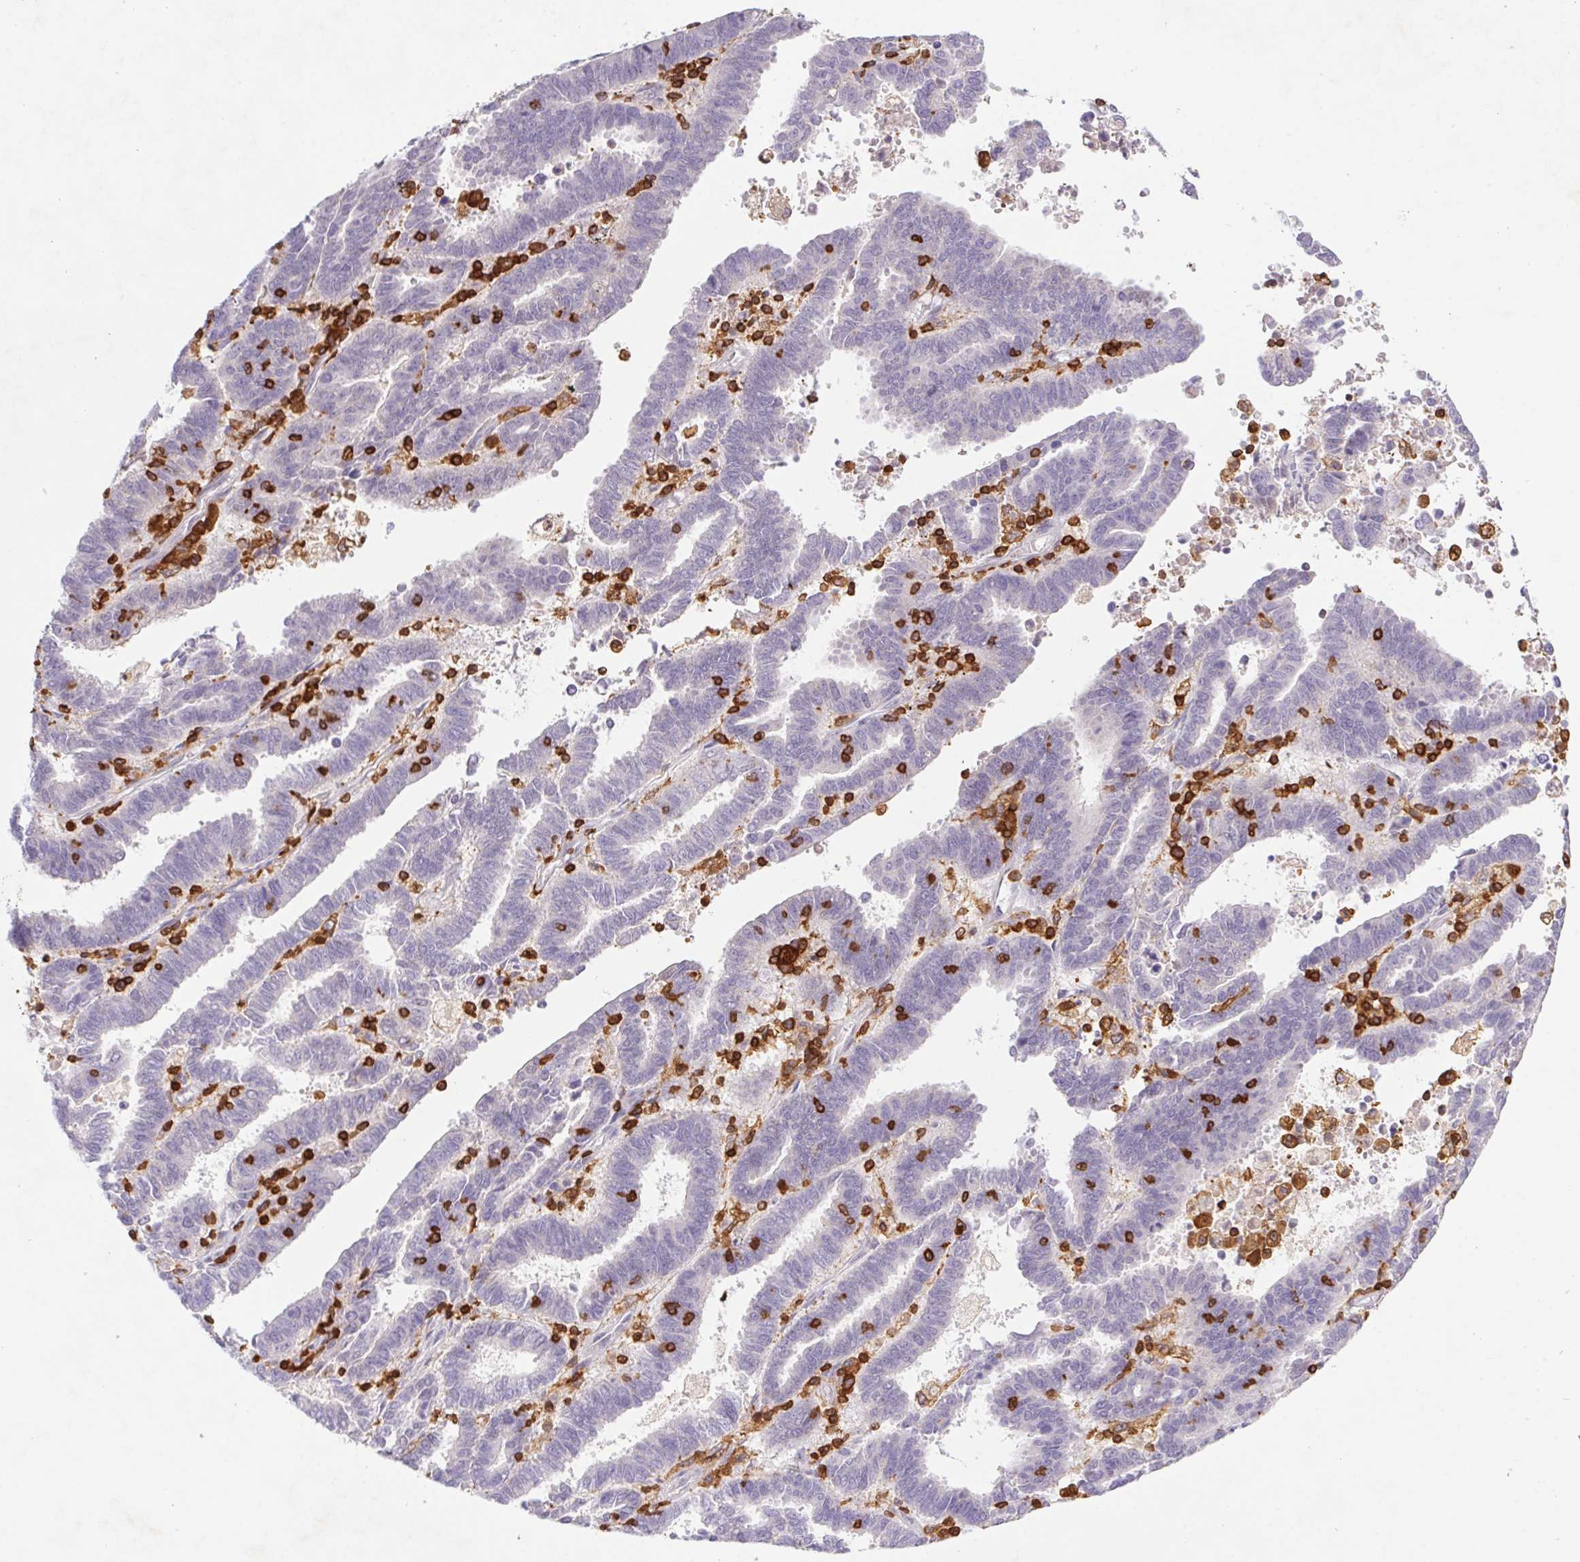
{"staining": {"intensity": "negative", "quantity": "none", "location": "none"}, "tissue": "endometrial cancer", "cell_type": "Tumor cells", "image_type": "cancer", "snomed": [{"axis": "morphology", "description": "Adenocarcinoma, NOS"}, {"axis": "topography", "description": "Uterus"}], "caption": "A photomicrograph of endometrial cancer stained for a protein shows no brown staining in tumor cells. The staining was performed using DAB (3,3'-diaminobenzidine) to visualize the protein expression in brown, while the nuclei were stained in blue with hematoxylin (Magnification: 20x).", "gene": "APBB1IP", "patient": {"sex": "female", "age": 83}}